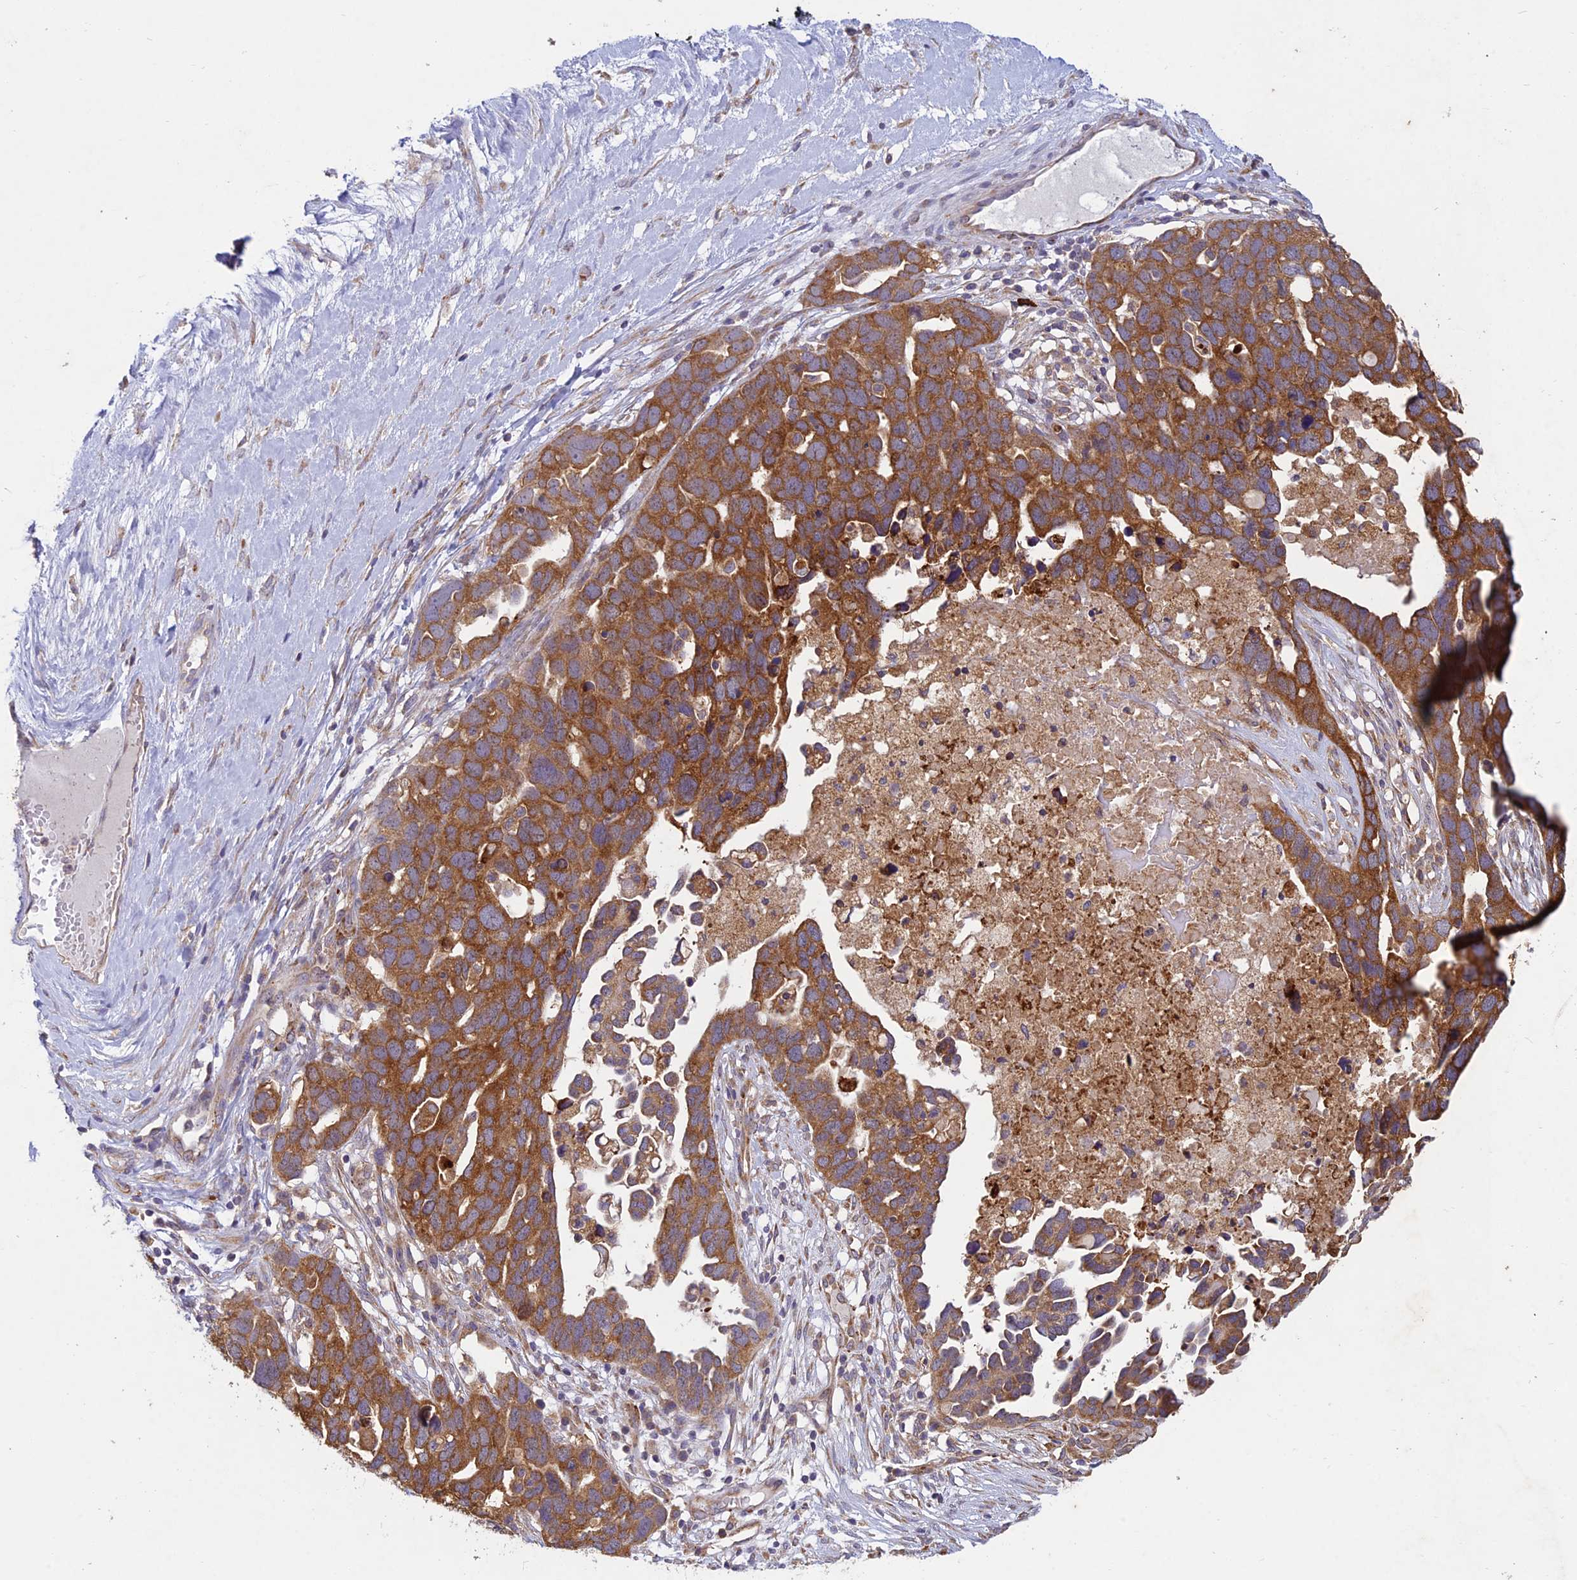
{"staining": {"intensity": "moderate", "quantity": ">75%", "location": "cytoplasmic/membranous"}, "tissue": "ovarian cancer", "cell_type": "Tumor cells", "image_type": "cancer", "snomed": [{"axis": "morphology", "description": "Cystadenocarcinoma, serous, NOS"}, {"axis": "topography", "description": "Ovary"}], "caption": "Serous cystadenocarcinoma (ovarian) was stained to show a protein in brown. There is medium levels of moderate cytoplasmic/membranous expression in approximately >75% of tumor cells.", "gene": "NXNL2", "patient": {"sex": "female", "age": 54}}